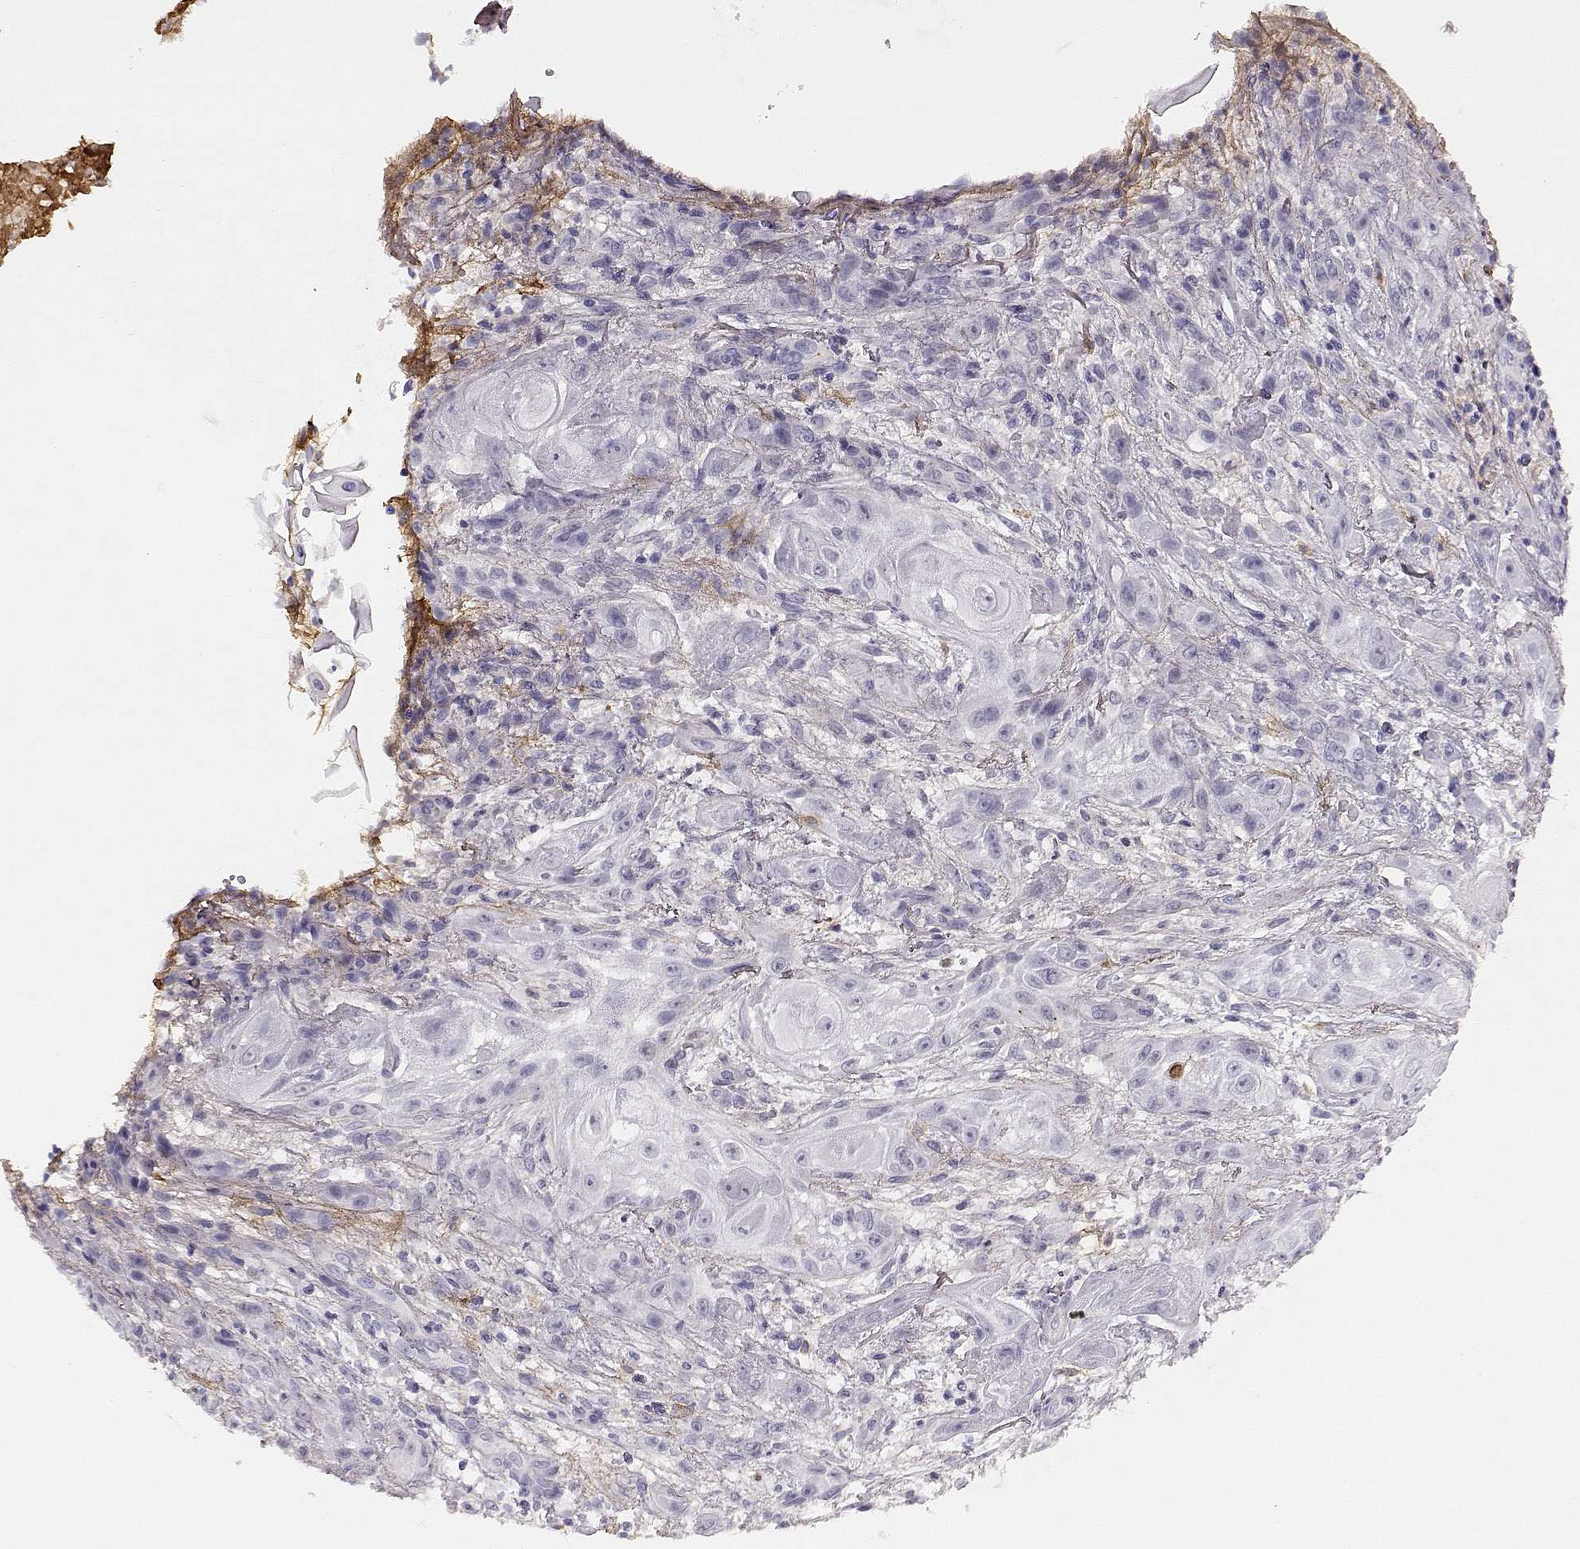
{"staining": {"intensity": "negative", "quantity": "none", "location": "none"}, "tissue": "skin cancer", "cell_type": "Tumor cells", "image_type": "cancer", "snomed": [{"axis": "morphology", "description": "Squamous cell carcinoma, NOS"}, {"axis": "topography", "description": "Skin"}], "caption": "The micrograph demonstrates no staining of tumor cells in skin cancer (squamous cell carcinoma). (Brightfield microscopy of DAB IHC at high magnification).", "gene": "TRIM69", "patient": {"sex": "male", "age": 62}}